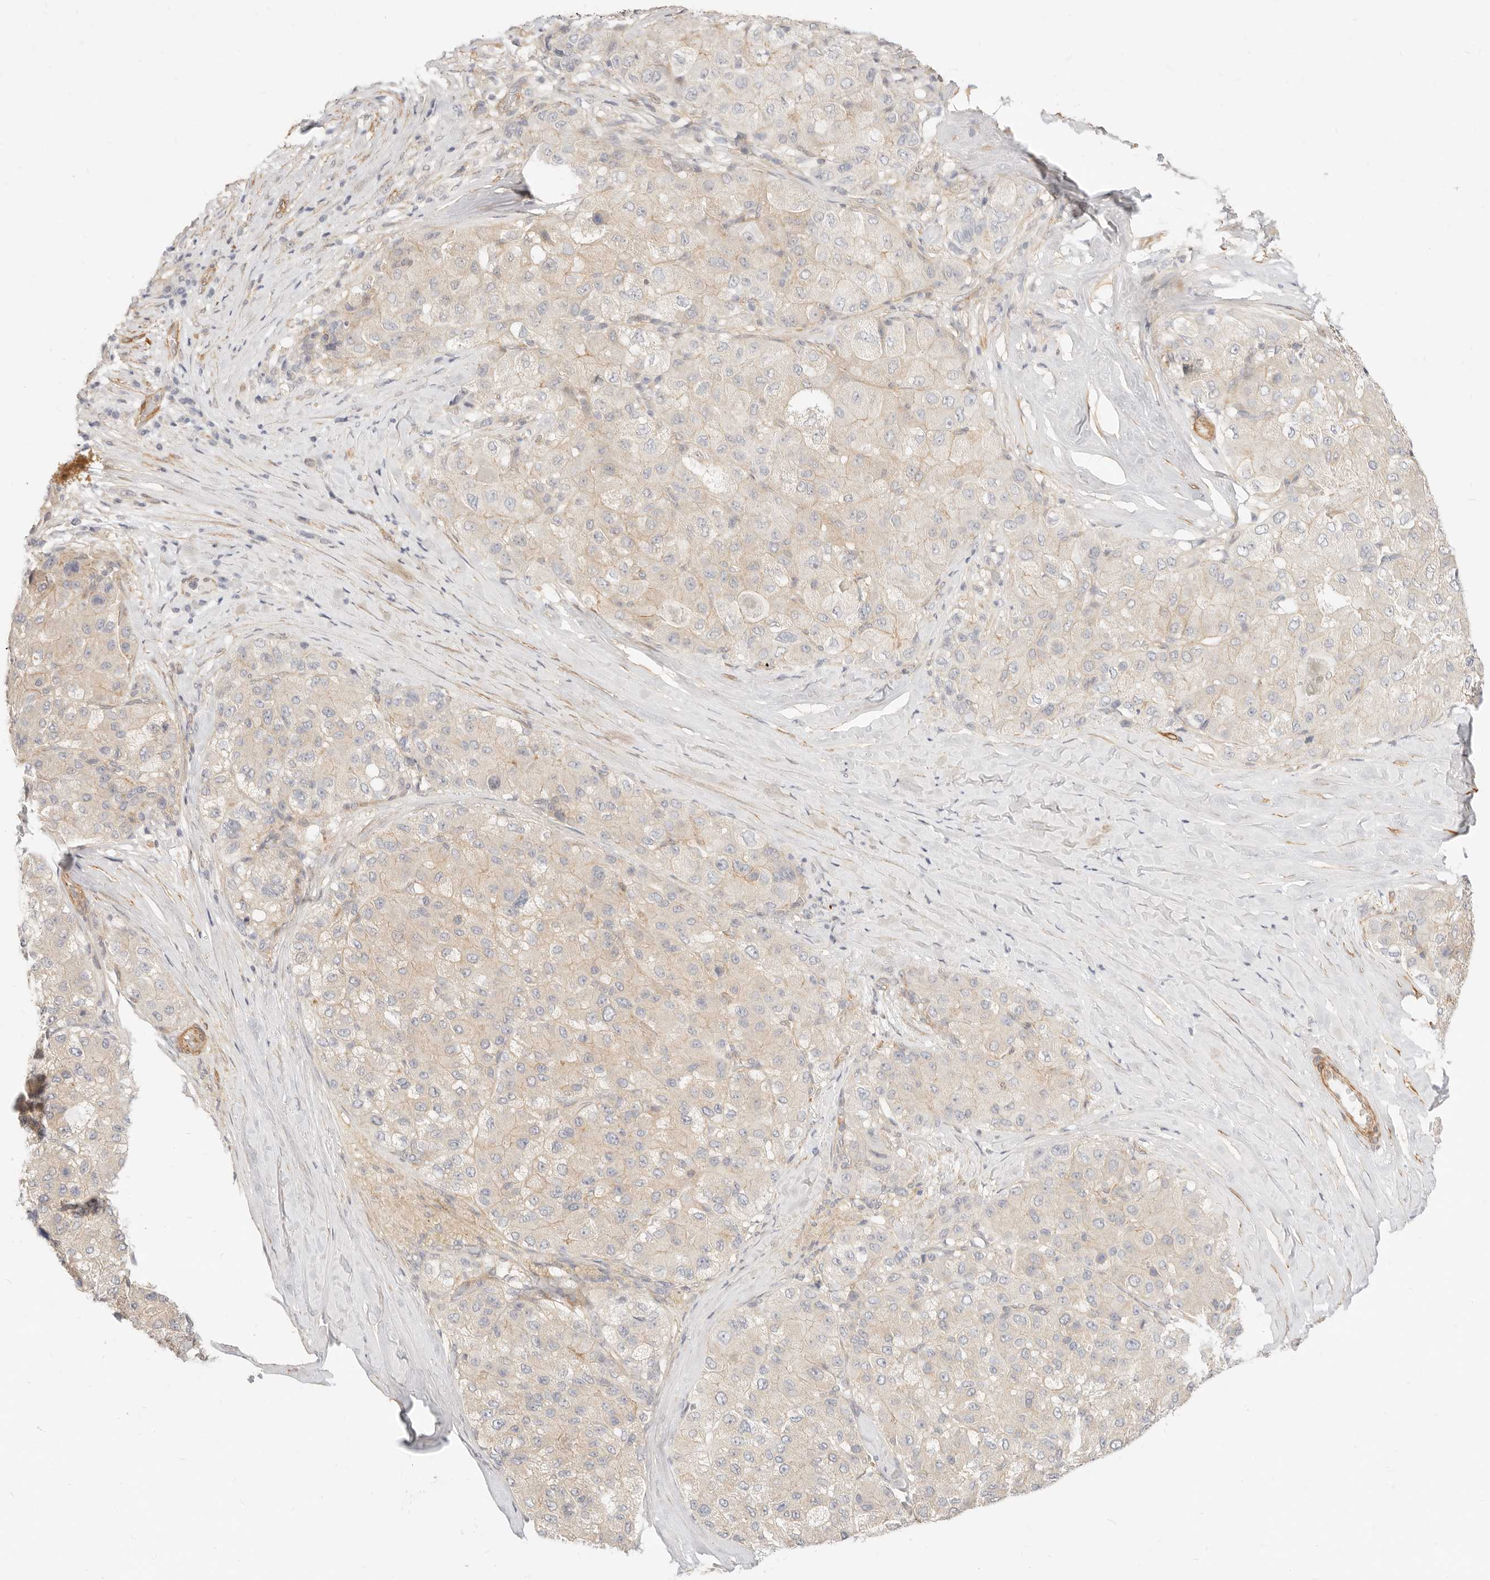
{"staining": {"intensity": "weak", "quantity": "25%-75%", "location": "cytoplasmic/membranous"}, "tissue": "liver cancer", "cell_type": "Tumor cells", "image_type": "cancer", "snomed": [{"axis": "morphology", "description": "Carcinoma, Hepatocellular, NOS"}, {"axis": "topography", "description": "Liver"}], "caption": "A photomicrograph of human liver cancer stained for a protein reveals weak cytoplasmic/membranous brown staining in tumor cells.", "gene": "UBXN10", "patient": {"sex": "male", "age": 80}}